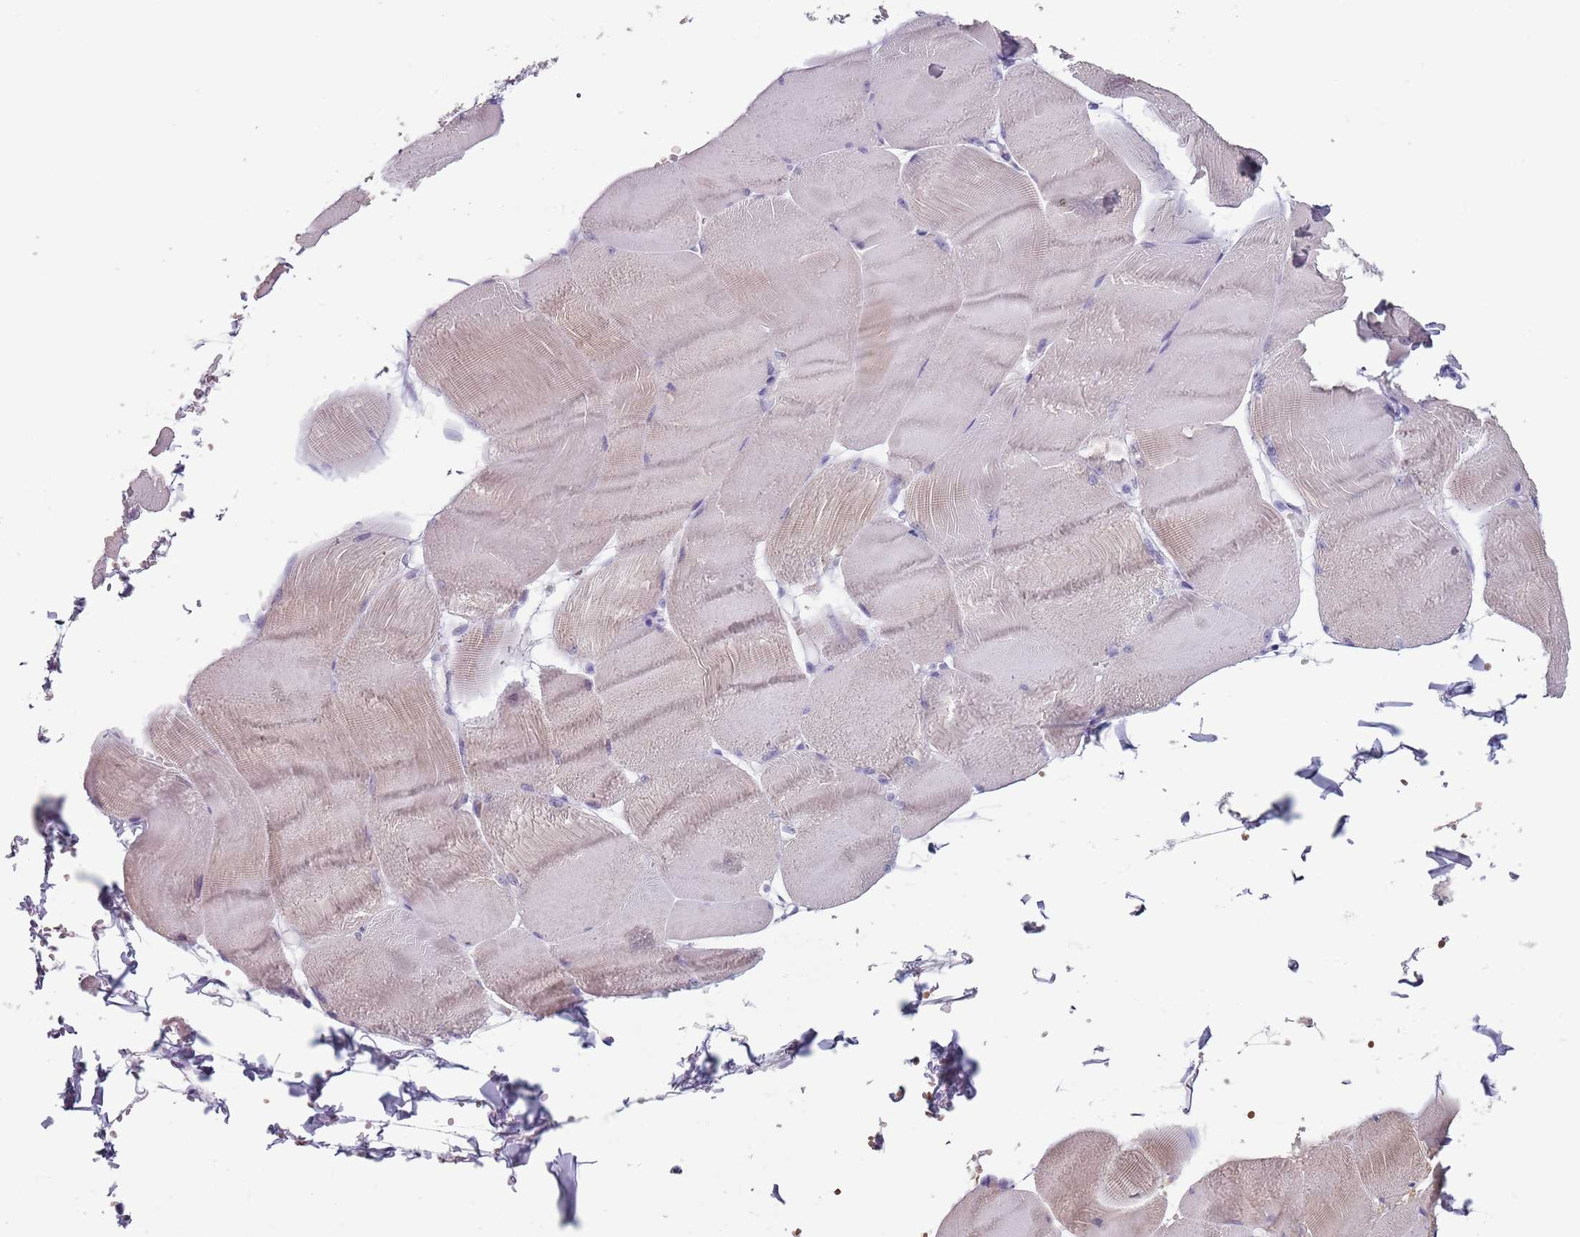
{"staining": {"intensity": "weak", "quantity": "25%-75%", "location": "cytoplasmic/membranous"}, "tissue": "skeletal muscle", "cell_type": "Myocytes", "image_type": "normal", "snomed": [{"axis": "morphology", "description": "Normal tissue, NOS"}, {"axis": "morphology", "description": "Basal cell carcinoma"}, {"axis": "topography", "description": "Skeletal muscle"}], "caption": "Unremarkable skeletal muscle shows weak cytoplasmic/membranous positivity in approximately 25%-75% of myocytes.", "gene": "SPESP1", "patient": {"sex": "female", "age": 64}}